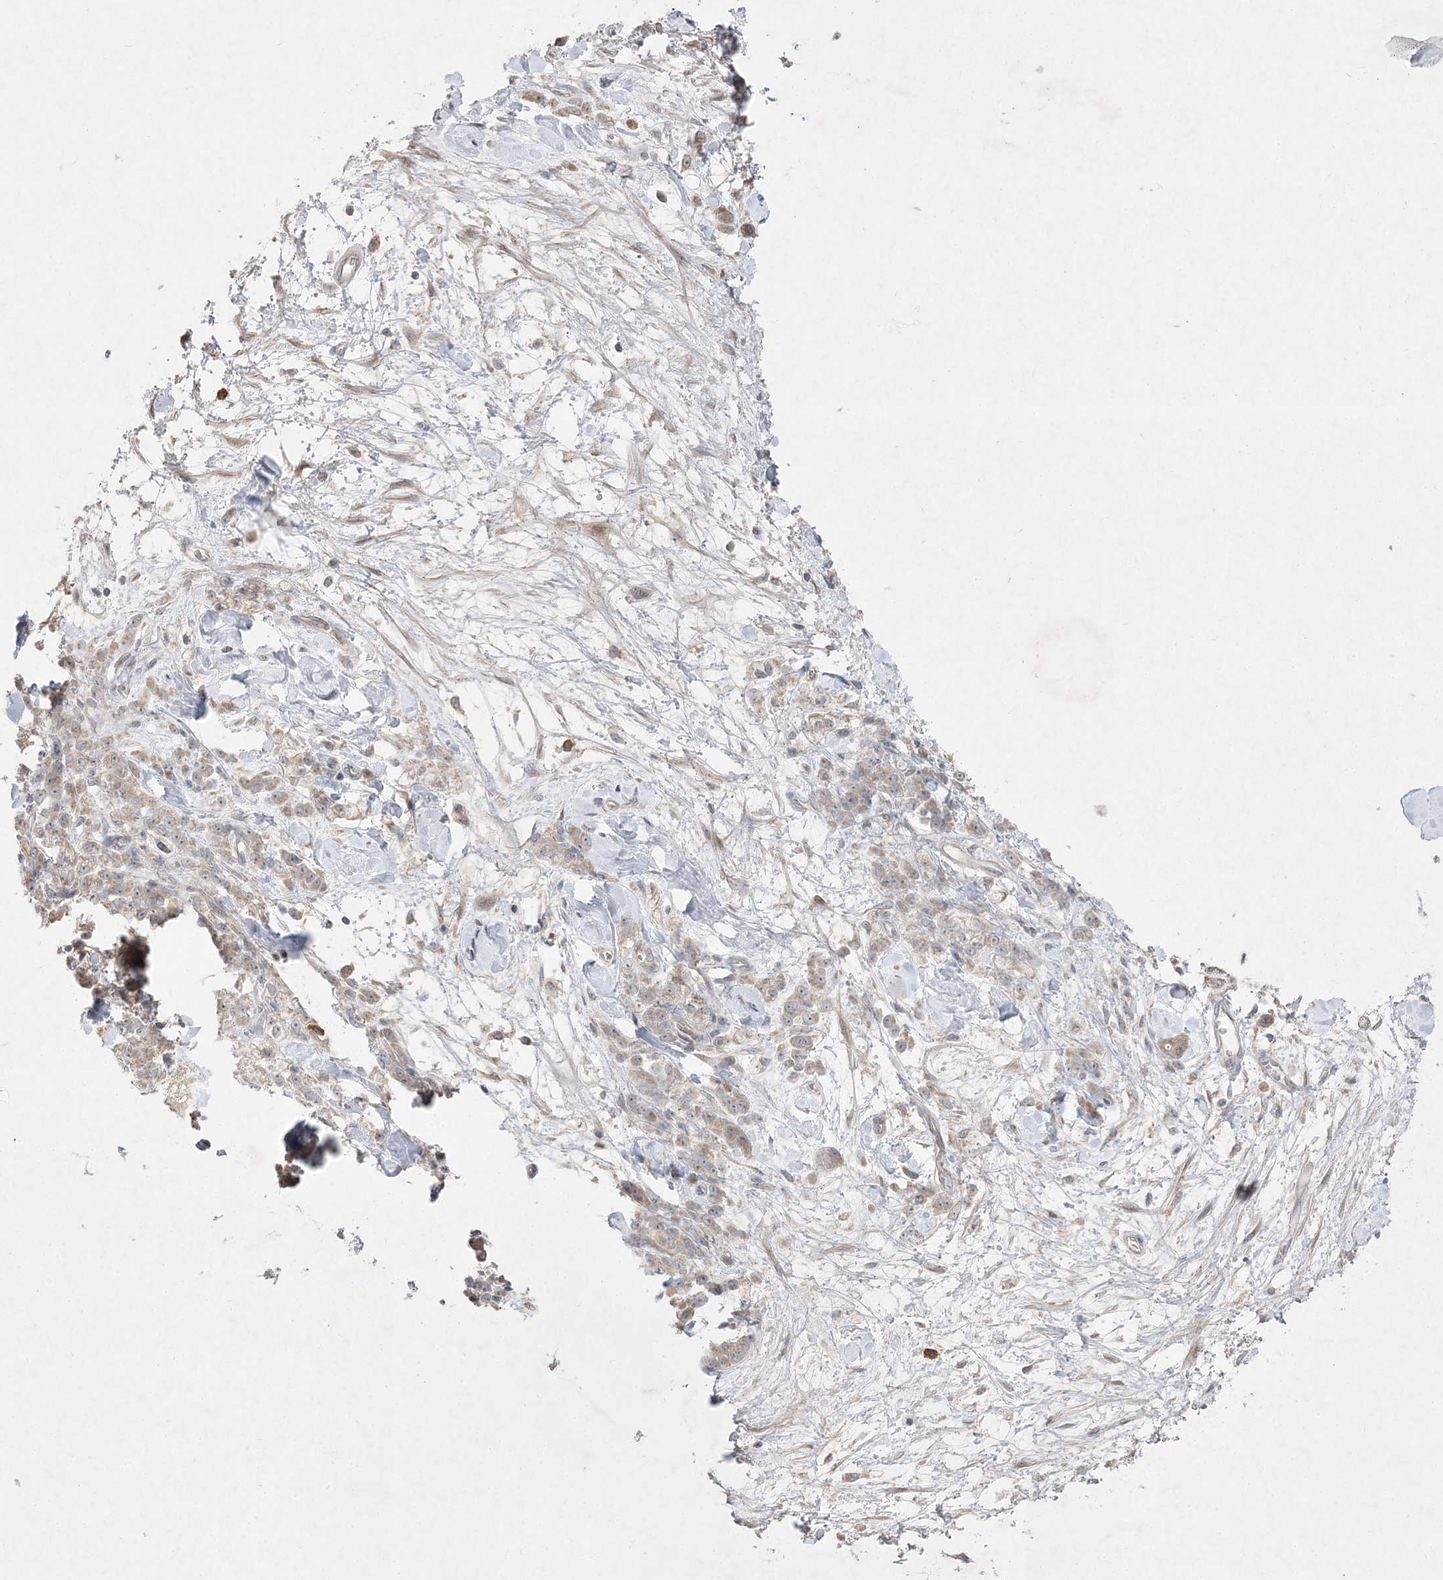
{"staining": {"intensity": "weak", "quantity": "25%-75%", "location": "cytoplasmic/membranous"}, "tissue": "stomach cancer", "cell_type": "Tumor cells", "image_type": "cancer", "snomed": [{"axis": "morphology", "description": "Normal tissue, NOS"}, {"axis": "morphology", "description": "Adenocarcinoma, NOS"}, {"axis": "topography", "description": "Stomach"}], "caption": "DAB immunohistochemical staining of human stomach adenocarcinoma exhibits weak cytoplasmic/membranous protein positivity in about 25%-75% of tumor cells. Using DAB (3,3'-diaminobenzidine) (brown) and hematoxylin (blue) stains, captured at high magnification using brightfield microscopy.", "gene": "CLNK", "patient": {"sex": "male", "age": 82}}